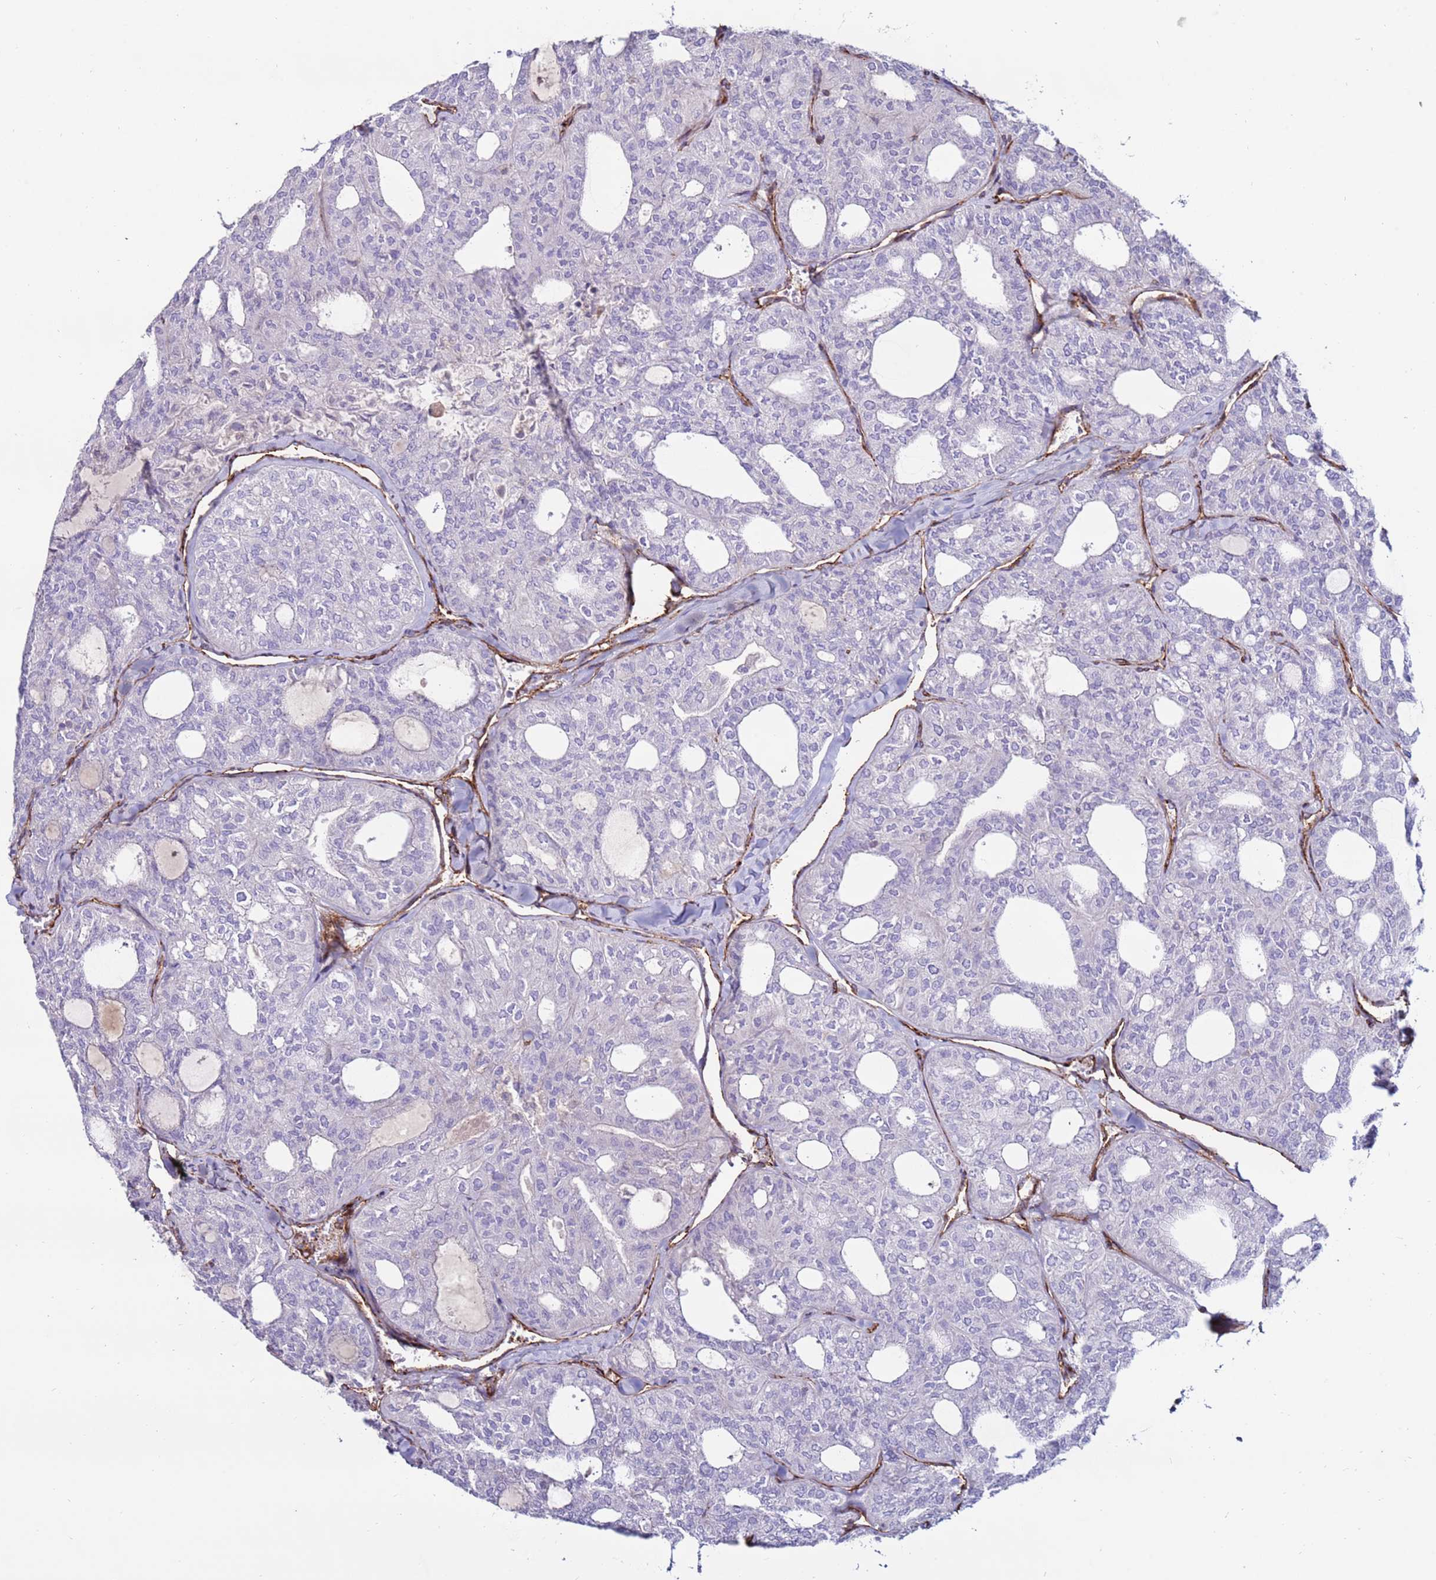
{"staining": {"intensity": "negative", "quantity": "none", "location": "none"}, "tissue": "thyroid cancer", "cell_type": "Tumor cells", "image_type": "cancer", "snomed": [{"axis": "morphology", "description": "Follicular adenoma carcinoma, NOS"}, {"axis": "topography", "description": "Thyroid gland"}], "caption": "A high-resolution image shows immunohistochemistry (IHC) staining of thyroid cancer, which shows no significant staining in tumor cells. (DAB immunohistochemistry, high magnification).", "gene": "CLEC4M", "patient": {"sex": "male", "age": 75}}